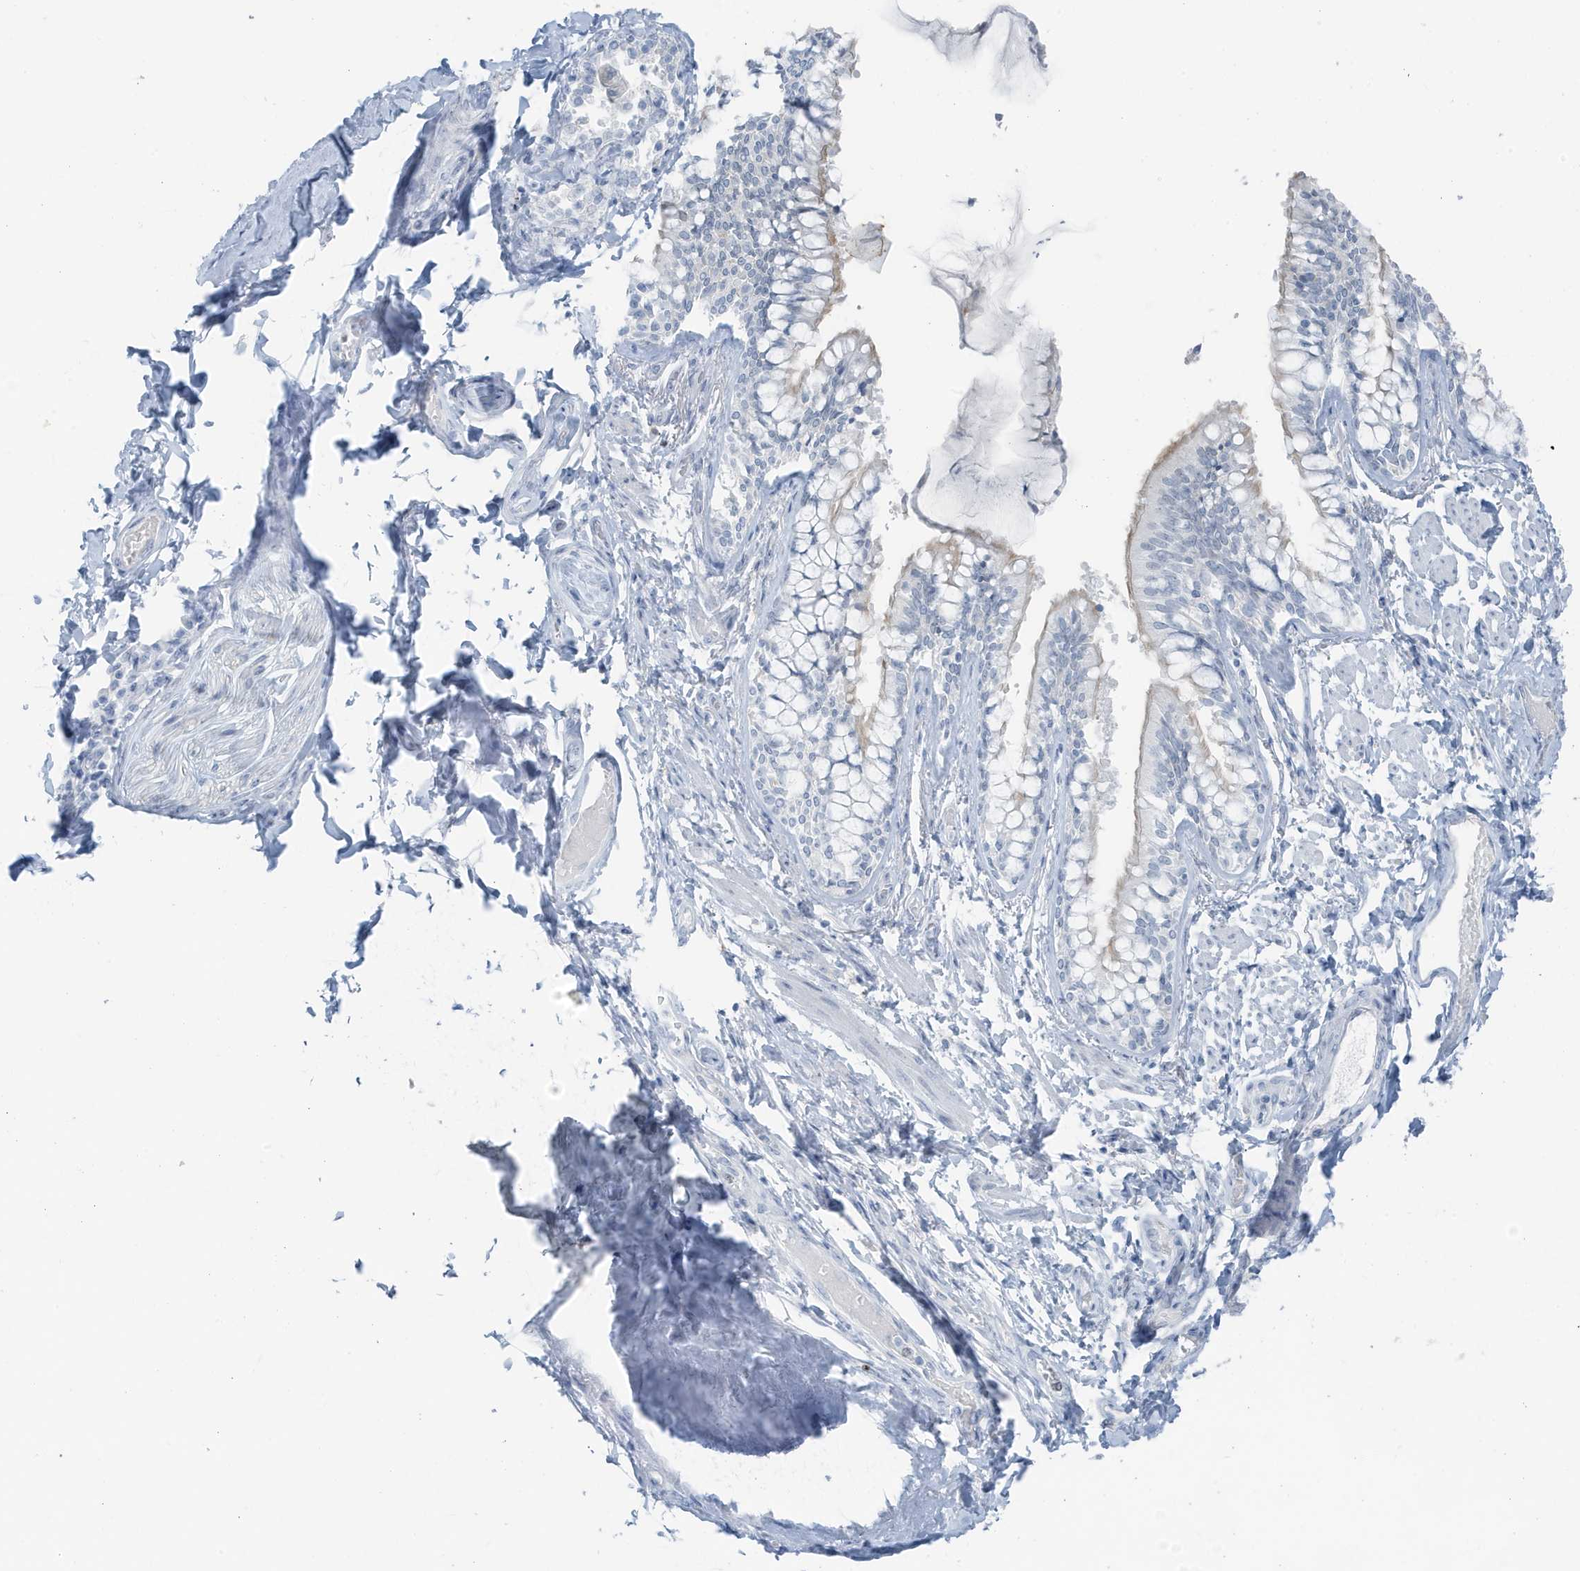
{"staining": {"intensity": "negative", "quantity": "none", "location": "none"}, "tissue": "bronchus", "cell_type": "Respiratory epithelial cells", "image_type": "normal", "snomed": [{"axis": "morphology", "description": "Normal tissue, NOS"}, {"axis": "morphology", "description": "Inflammation, NOS"}, {"axis": "topography", "description": "Lung"}], "caption": "This is a micrograph of immunohistochemistry (IHC) staining of benign bronchus, which shows no positivity in respiratory epithelial cells. (Immunohistochemistry (ihc), brightfield microscopy, high magnification).", "gene": "ZFP64", "patient": {"sex": "female", "age": 46}}